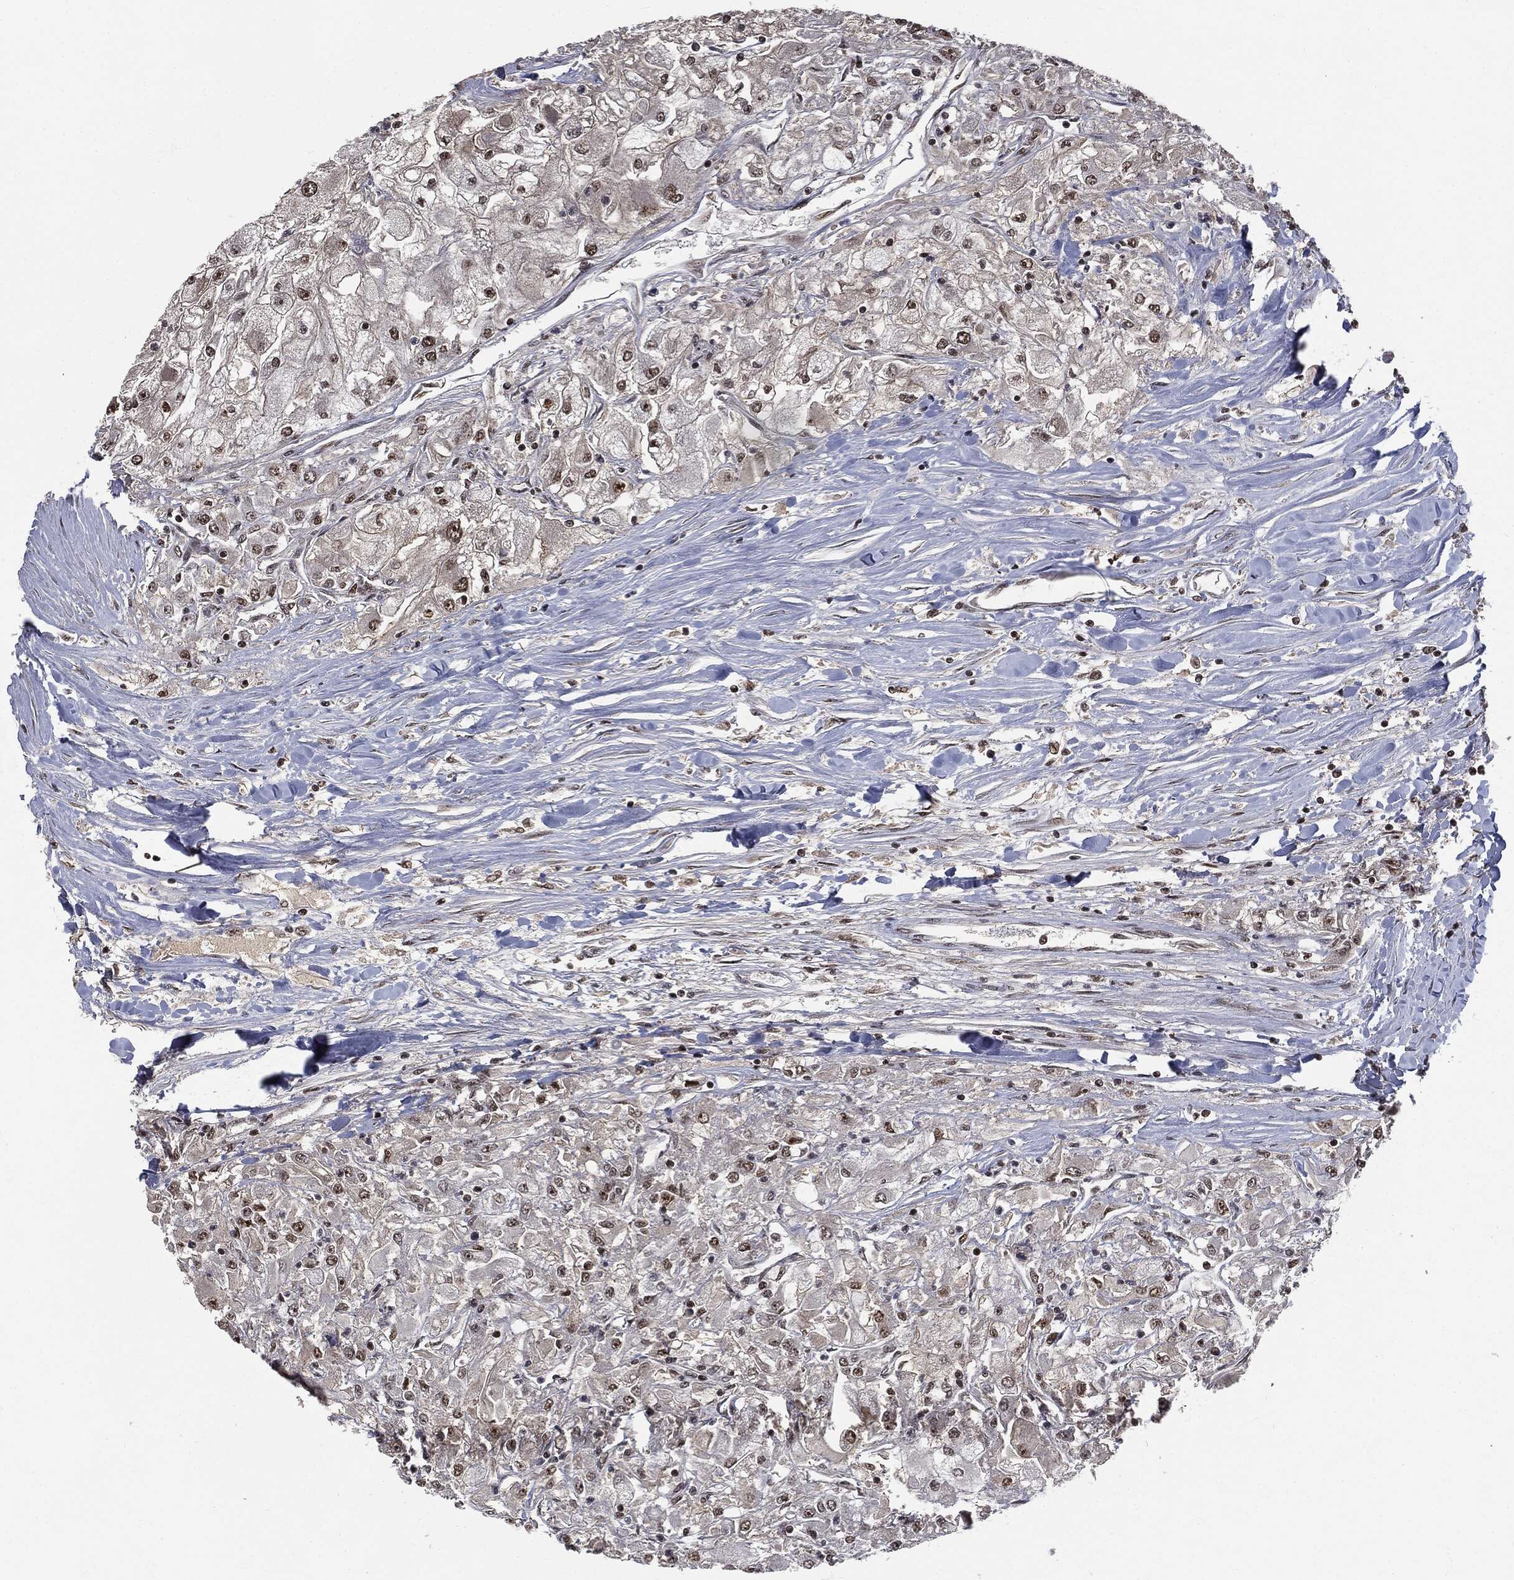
{"staining": {"intensity": "strong", "quantity": "<25%", "location": "nuclear"}, "tissue": "renal cancer", "cell_type": "Tumor cells", "image_type": "cancer", "snomed": [{"axis": "morphology", "description": "Adenocarcinoma, NOS"}, {"axis": "topography", "description": "Kidney"}], "caption": "Adenocarcinoma (renal) stained for a protein shows strong nuclear positivity in tumor cells. (DAB = brown stain, brightfield microscopy at high magnification).", "gene": "DPH2", "patient": {"sex": "male", "age": 80}}